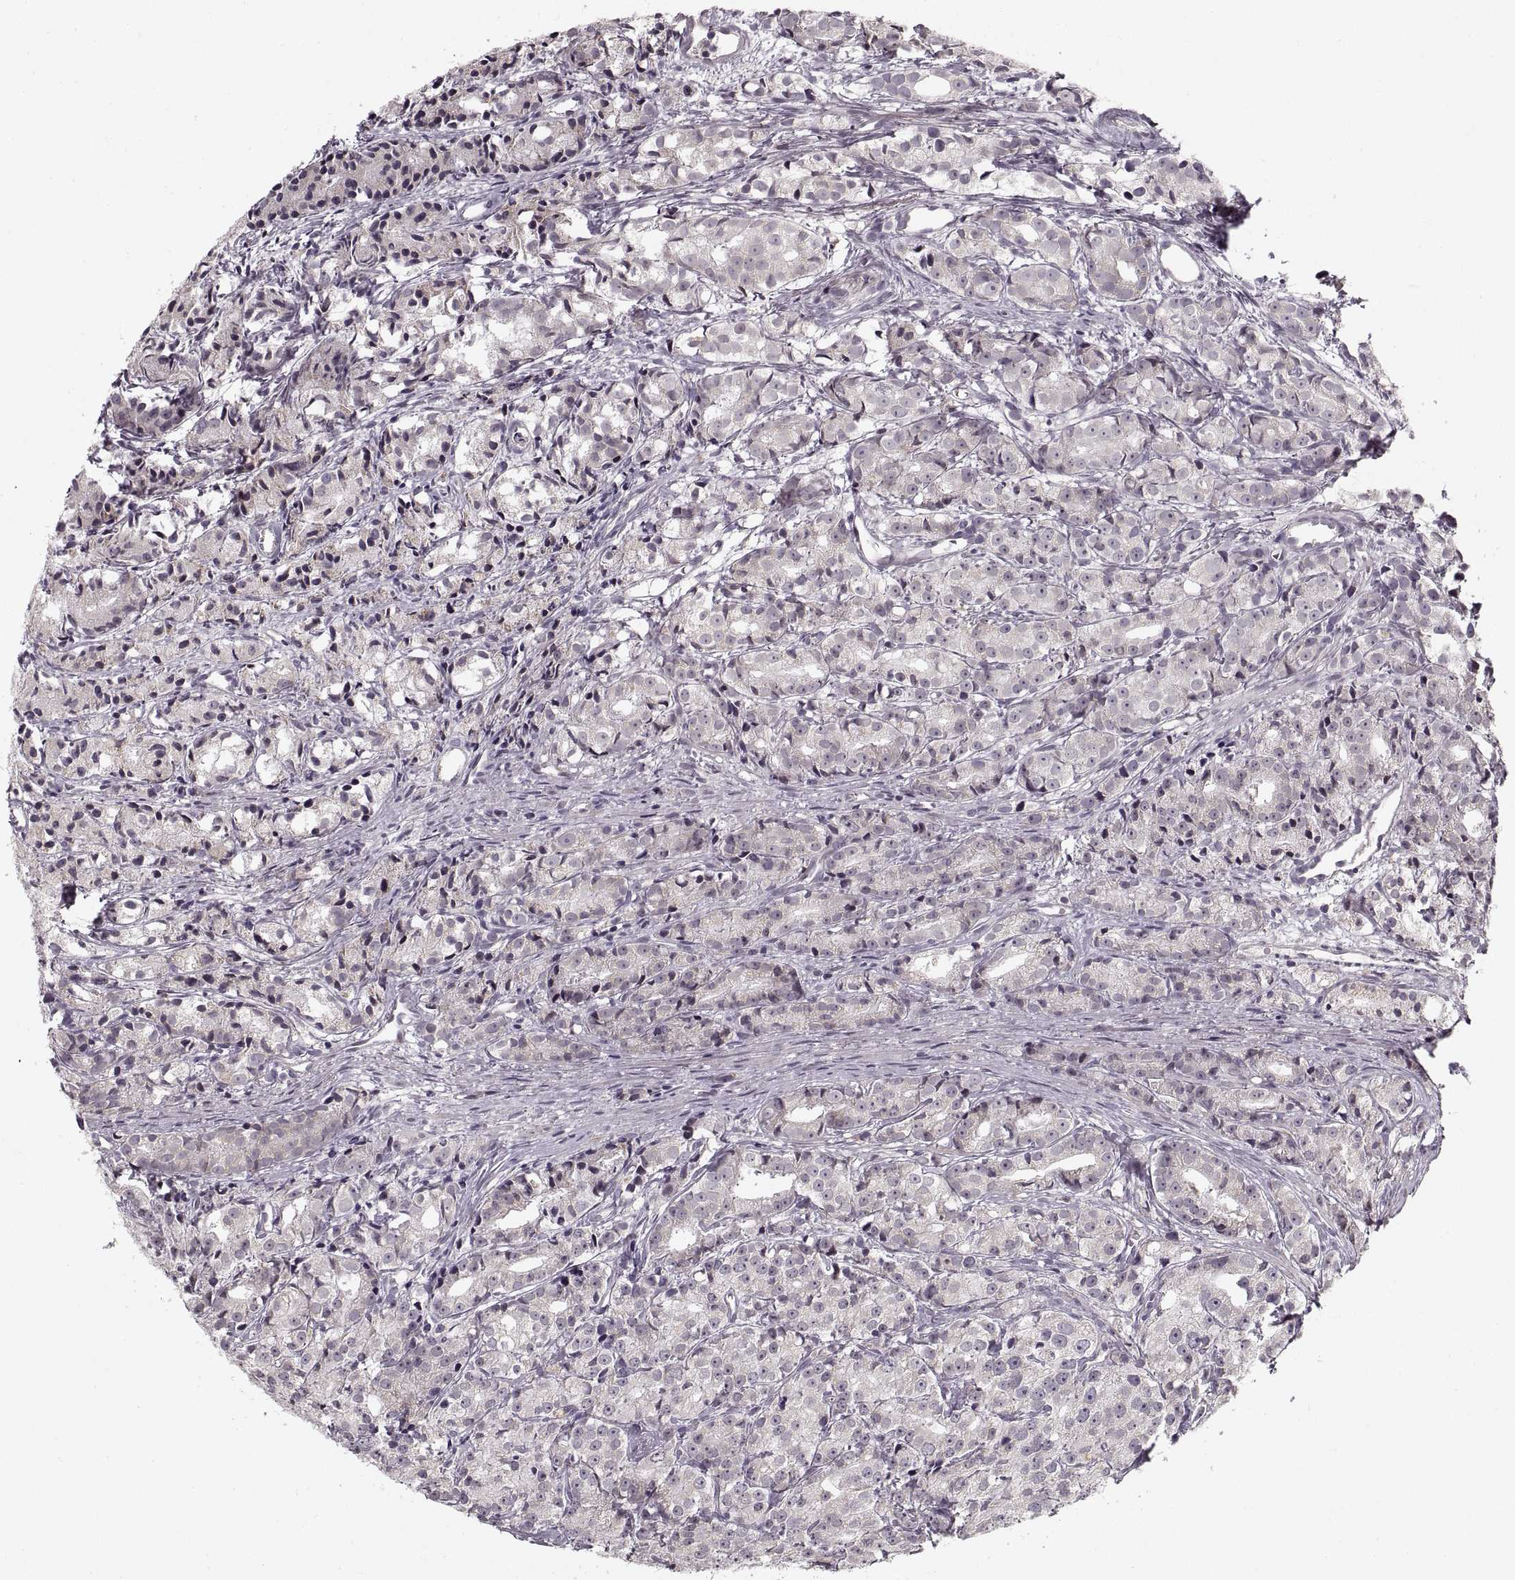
{"staining": {"intensity": "negative", "quantity": "none", "location": "none"}, "tissue": "prostate cancer", "cell_type": "Tumor cells", "image_type": "cancer", "snomed": [{"axis": "morphology", "description": "Adenocarcinoma, Medium grade"}, {"axis": "topography", "description": "Prostate"}], "caption": "This is an immunohistochemistry histopathology image of prostate adenocarcinoma (medium-grade). There is no staining in tumor cells.", "gene": "ASIC3", "patient": {"sex": "male", "age": 74}}